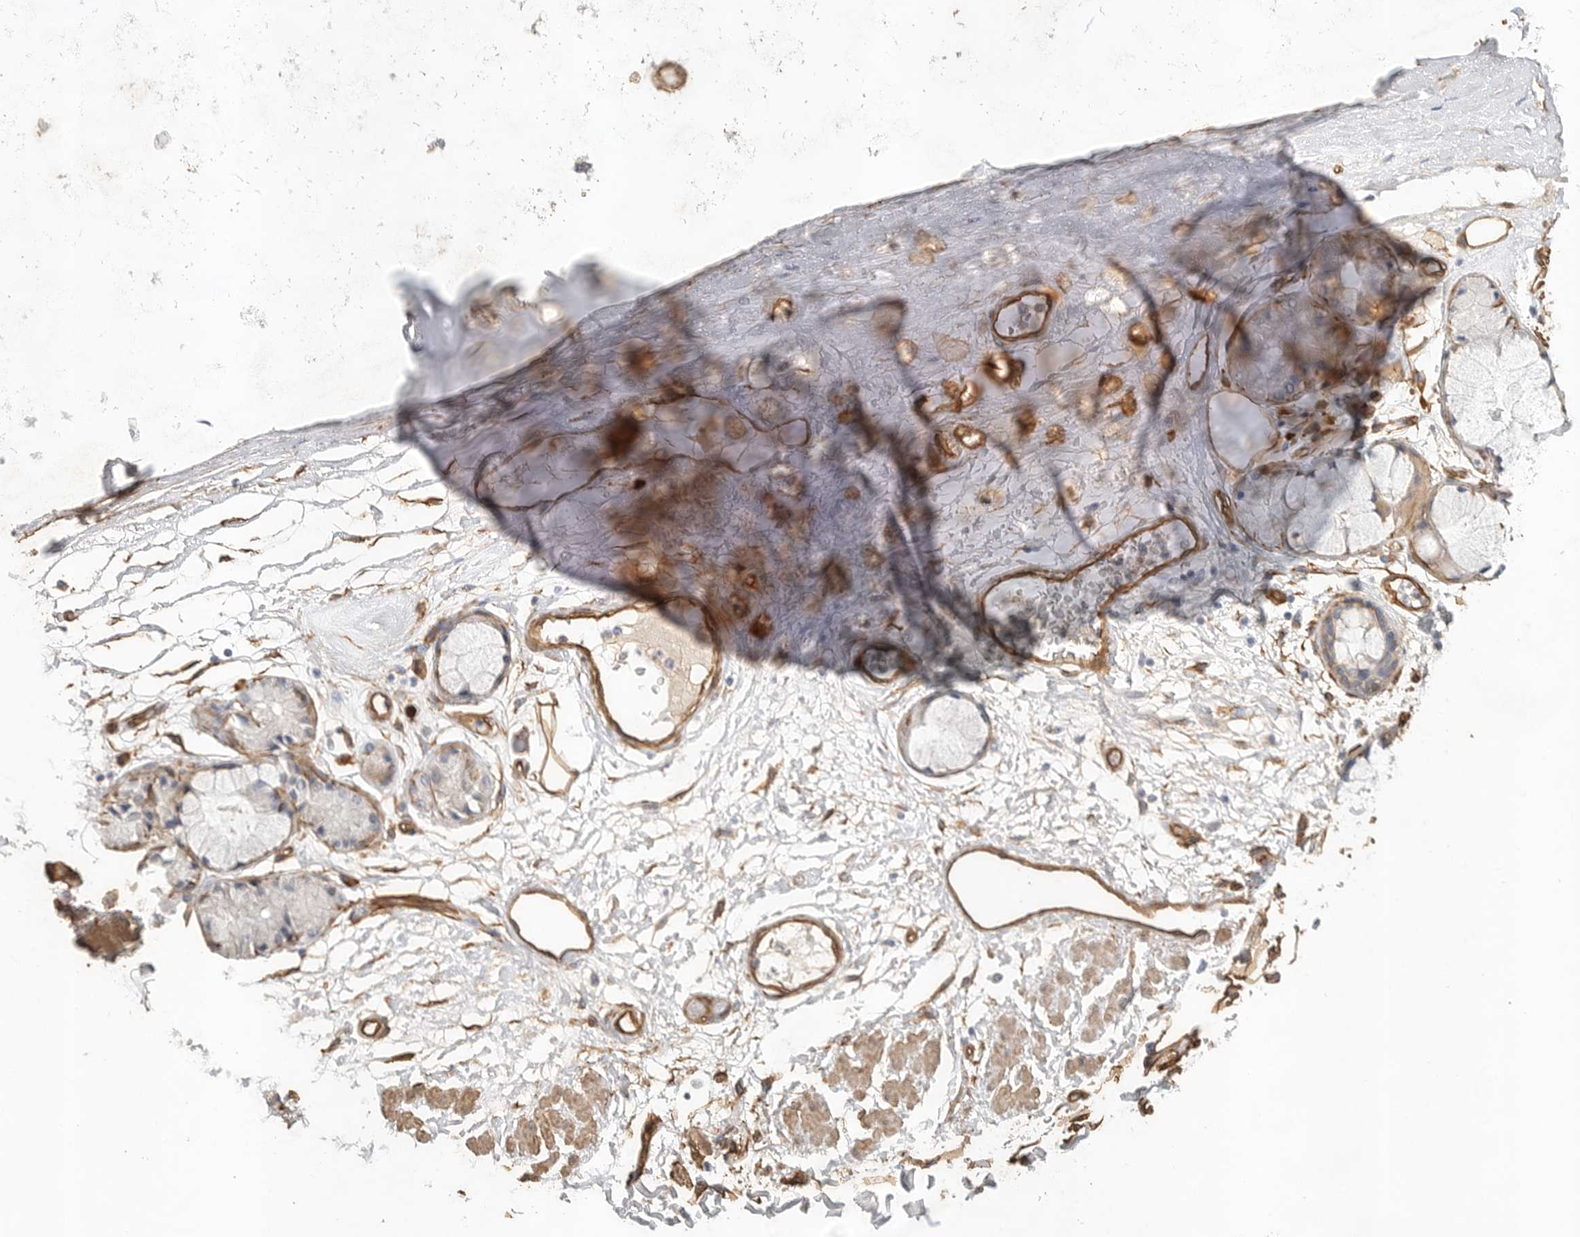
{"staining": {"intensity": "strong", "quantity": ">75%", "location": "cytoplasmic/membranous"}, "tissue": "adipose tissue", "cell_type": "Adipocytes", "image_type": "normal", "snomed": [{"axis": "morphology", "description": "Normal tissue, NOS"}, {"axis": "topography", "description": "Bronchus"}], "caption": "Brown immunohistochemical staining in unremarkable human adipose tissue displays strong cytoplasmic/membranous positivity in approximately >75% of adipocytes.", "gene": "JMJD4", "patient": {"sex": "male", "age": 66}}